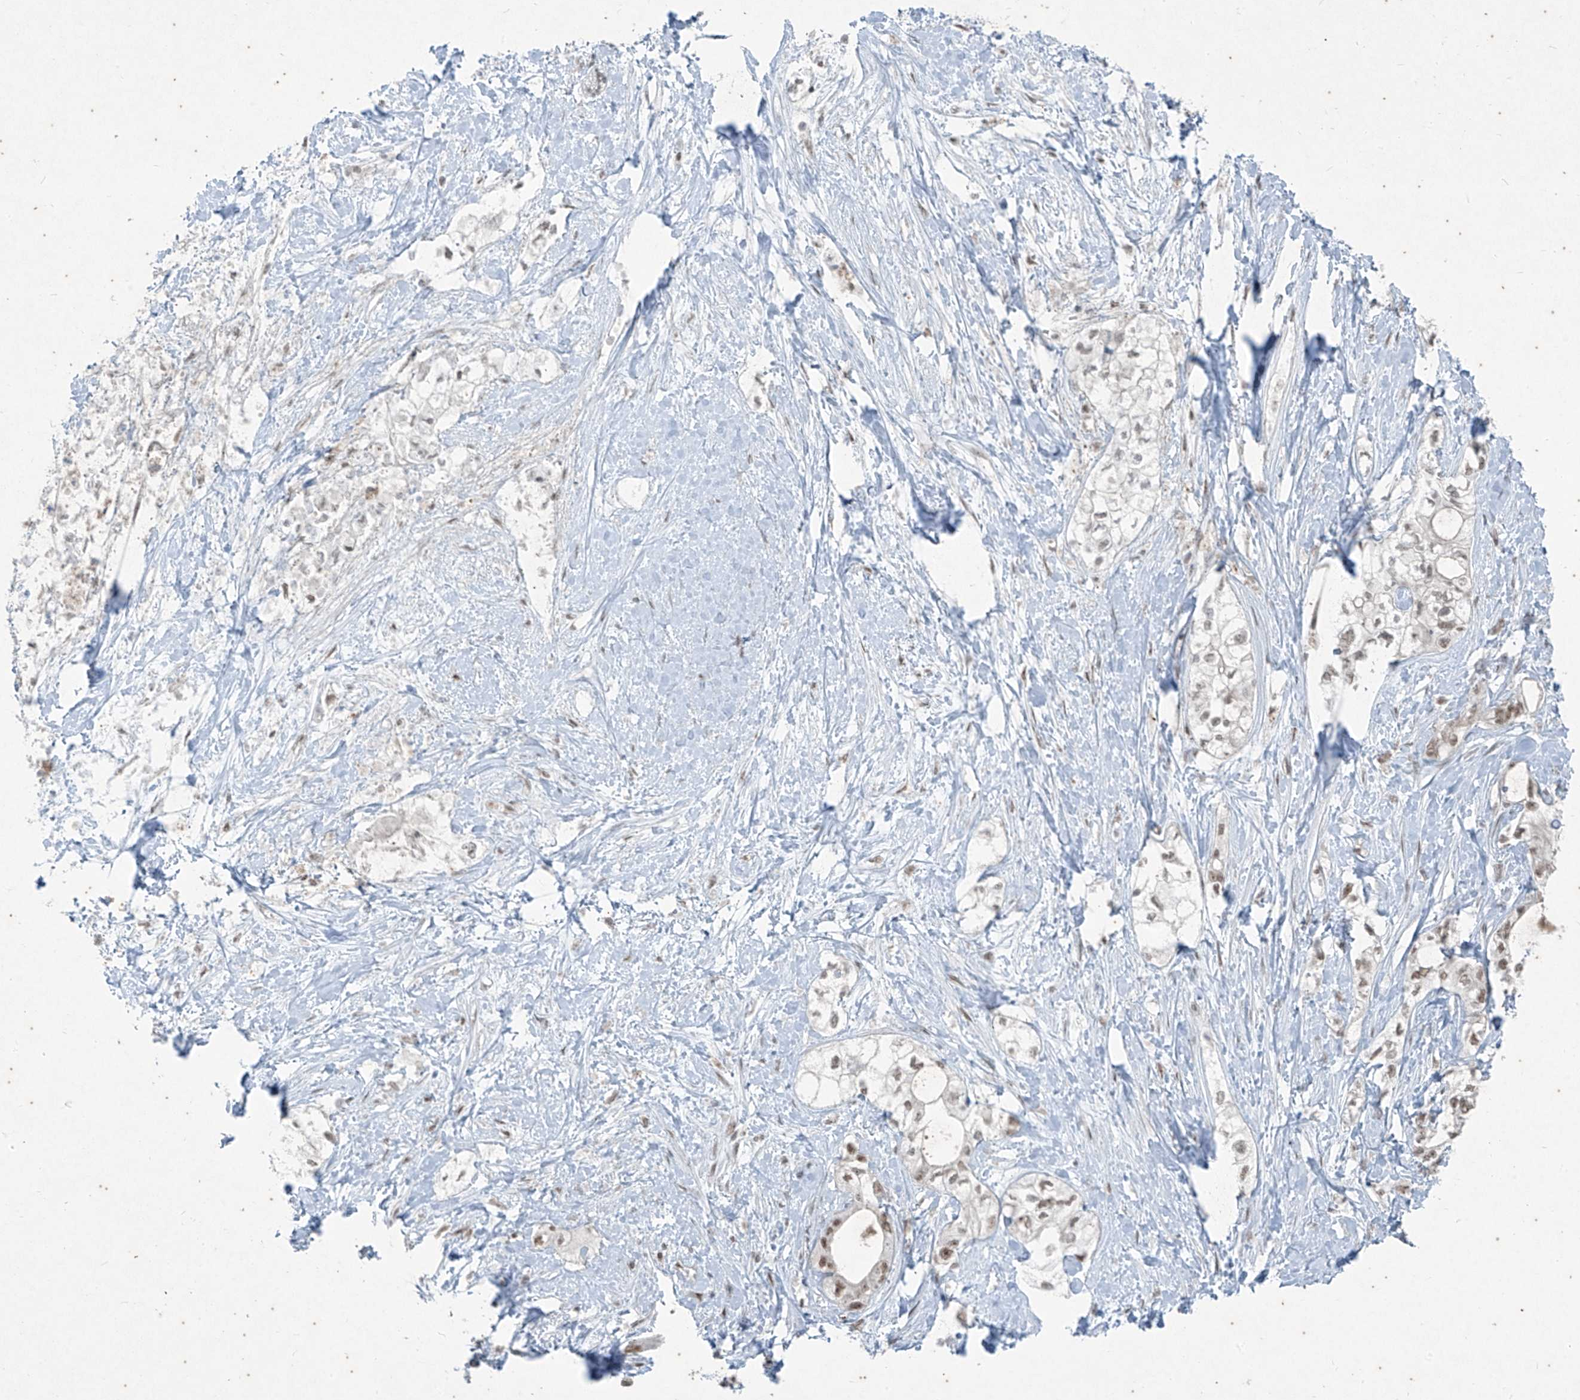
{"staining": {"intensity": "weak", "quantity": "25%-75%", "location": "nuclear"}, "tissue": "pancreatic cancer", "cell_type": "Tumor cells", "image_type": "cancer", "snomed": [{"axis": "morphology", "description": "Adenocarcinoma, NOS"}, {"axis": "topography", "description": "Pancreas"}], "caption": "A micrograph of human adenocarcinoma (pancreatic) stained for a protein displays weak nuclear brown staining in tumor cells. Nuclei are stained in blue.", "gene": "ZNF354B", "patient": {"sex": "male", "age": 70}}